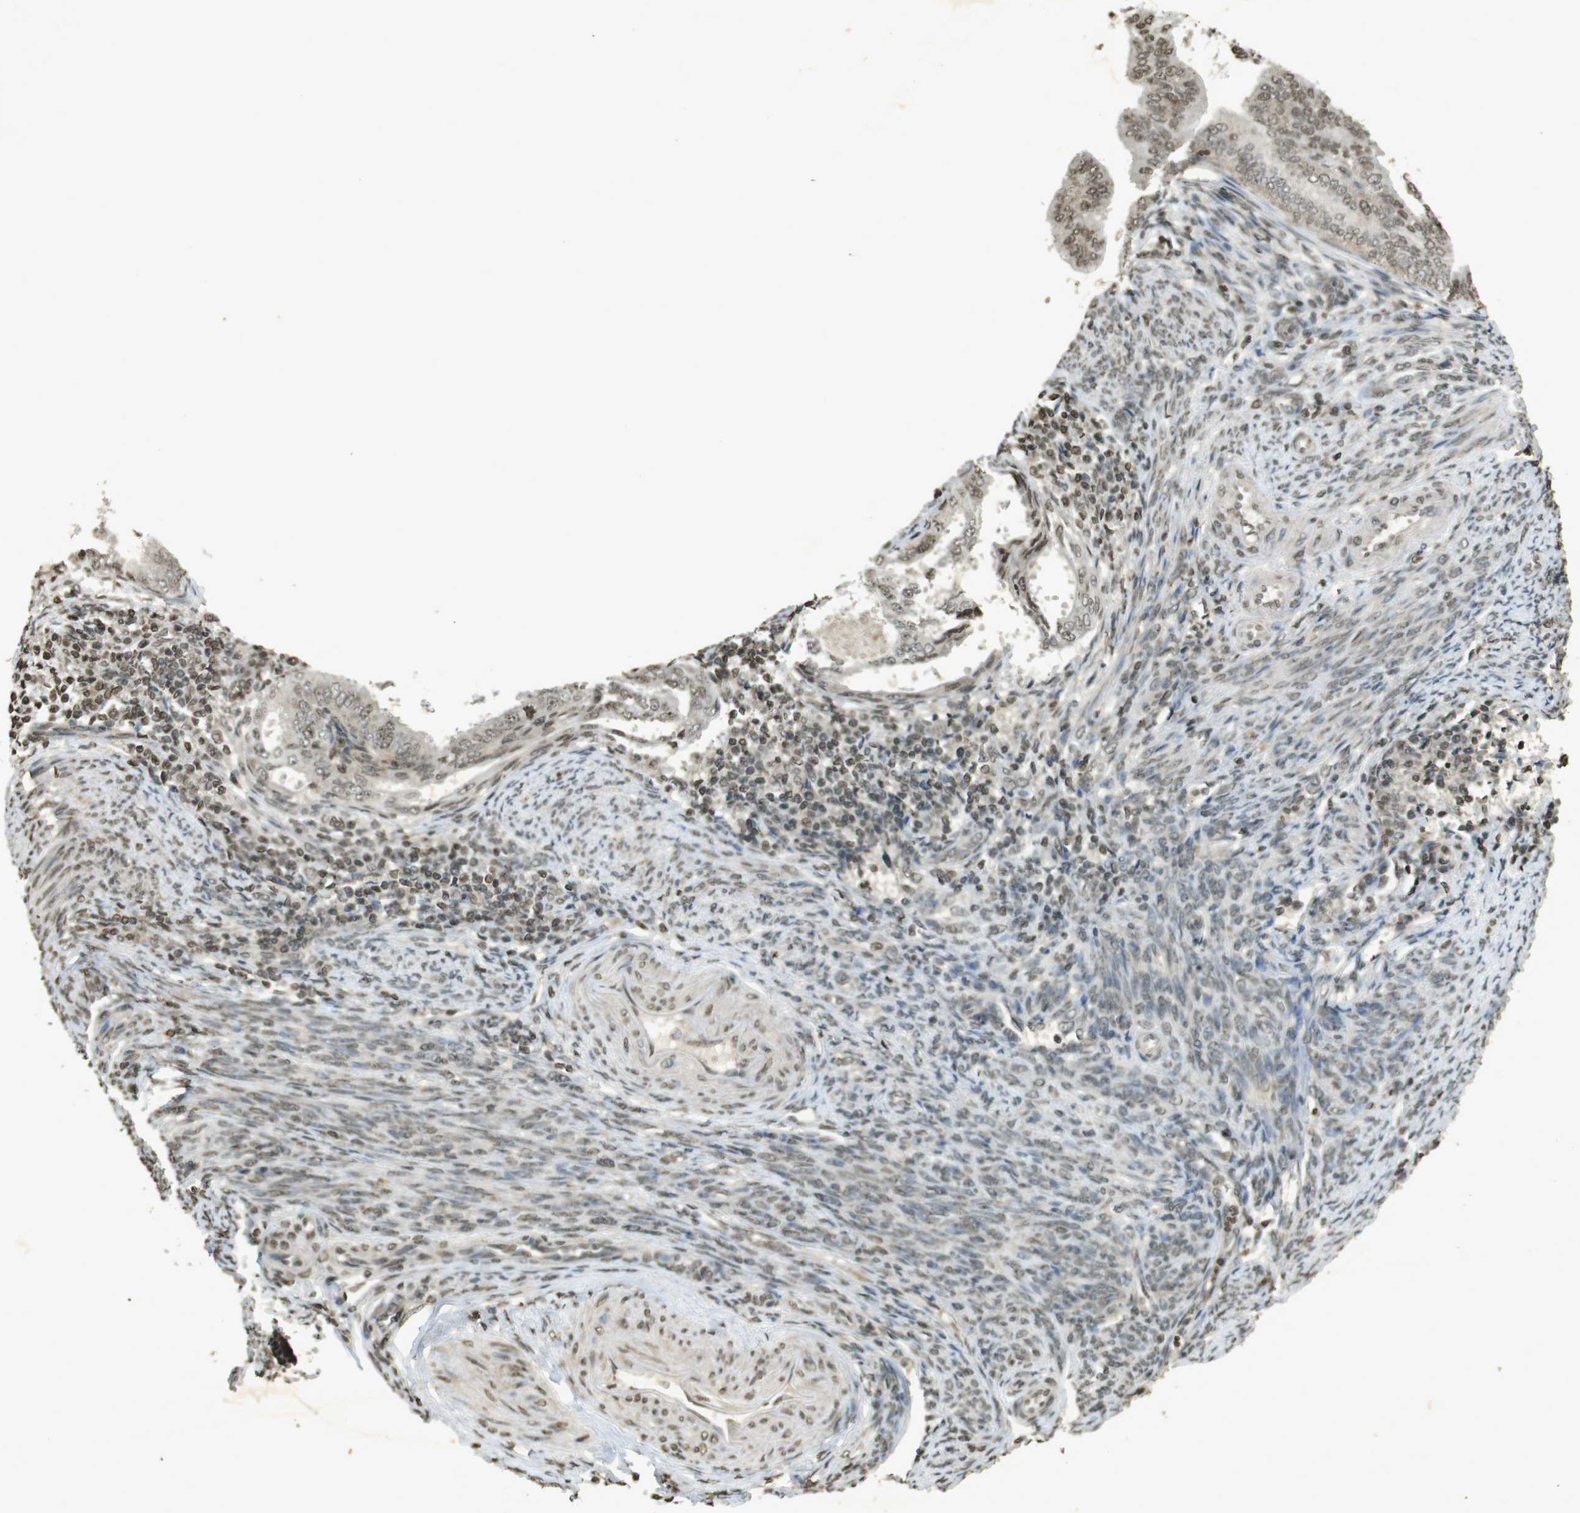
{"staining": {"intensity": "weak", "quantity": ">75%", "location": "nuclear"}, "tissue": "endometrial cancer", "cell_type": "Tumor cells", "image_type": "cancer", "snomed": [{"axis": "morphology", "description": "Adenocarcinoma, NOS"}, {"axis": "topography", "description": "Endometrium"}], "caption": "A low amount of weak nuclear expression is present in approximately >75% of tumor cells in endometrial cancer (adenocarcinoma) tissue.", "gene": "ORC4", "patient": {"sex": "female", "age": 58}}